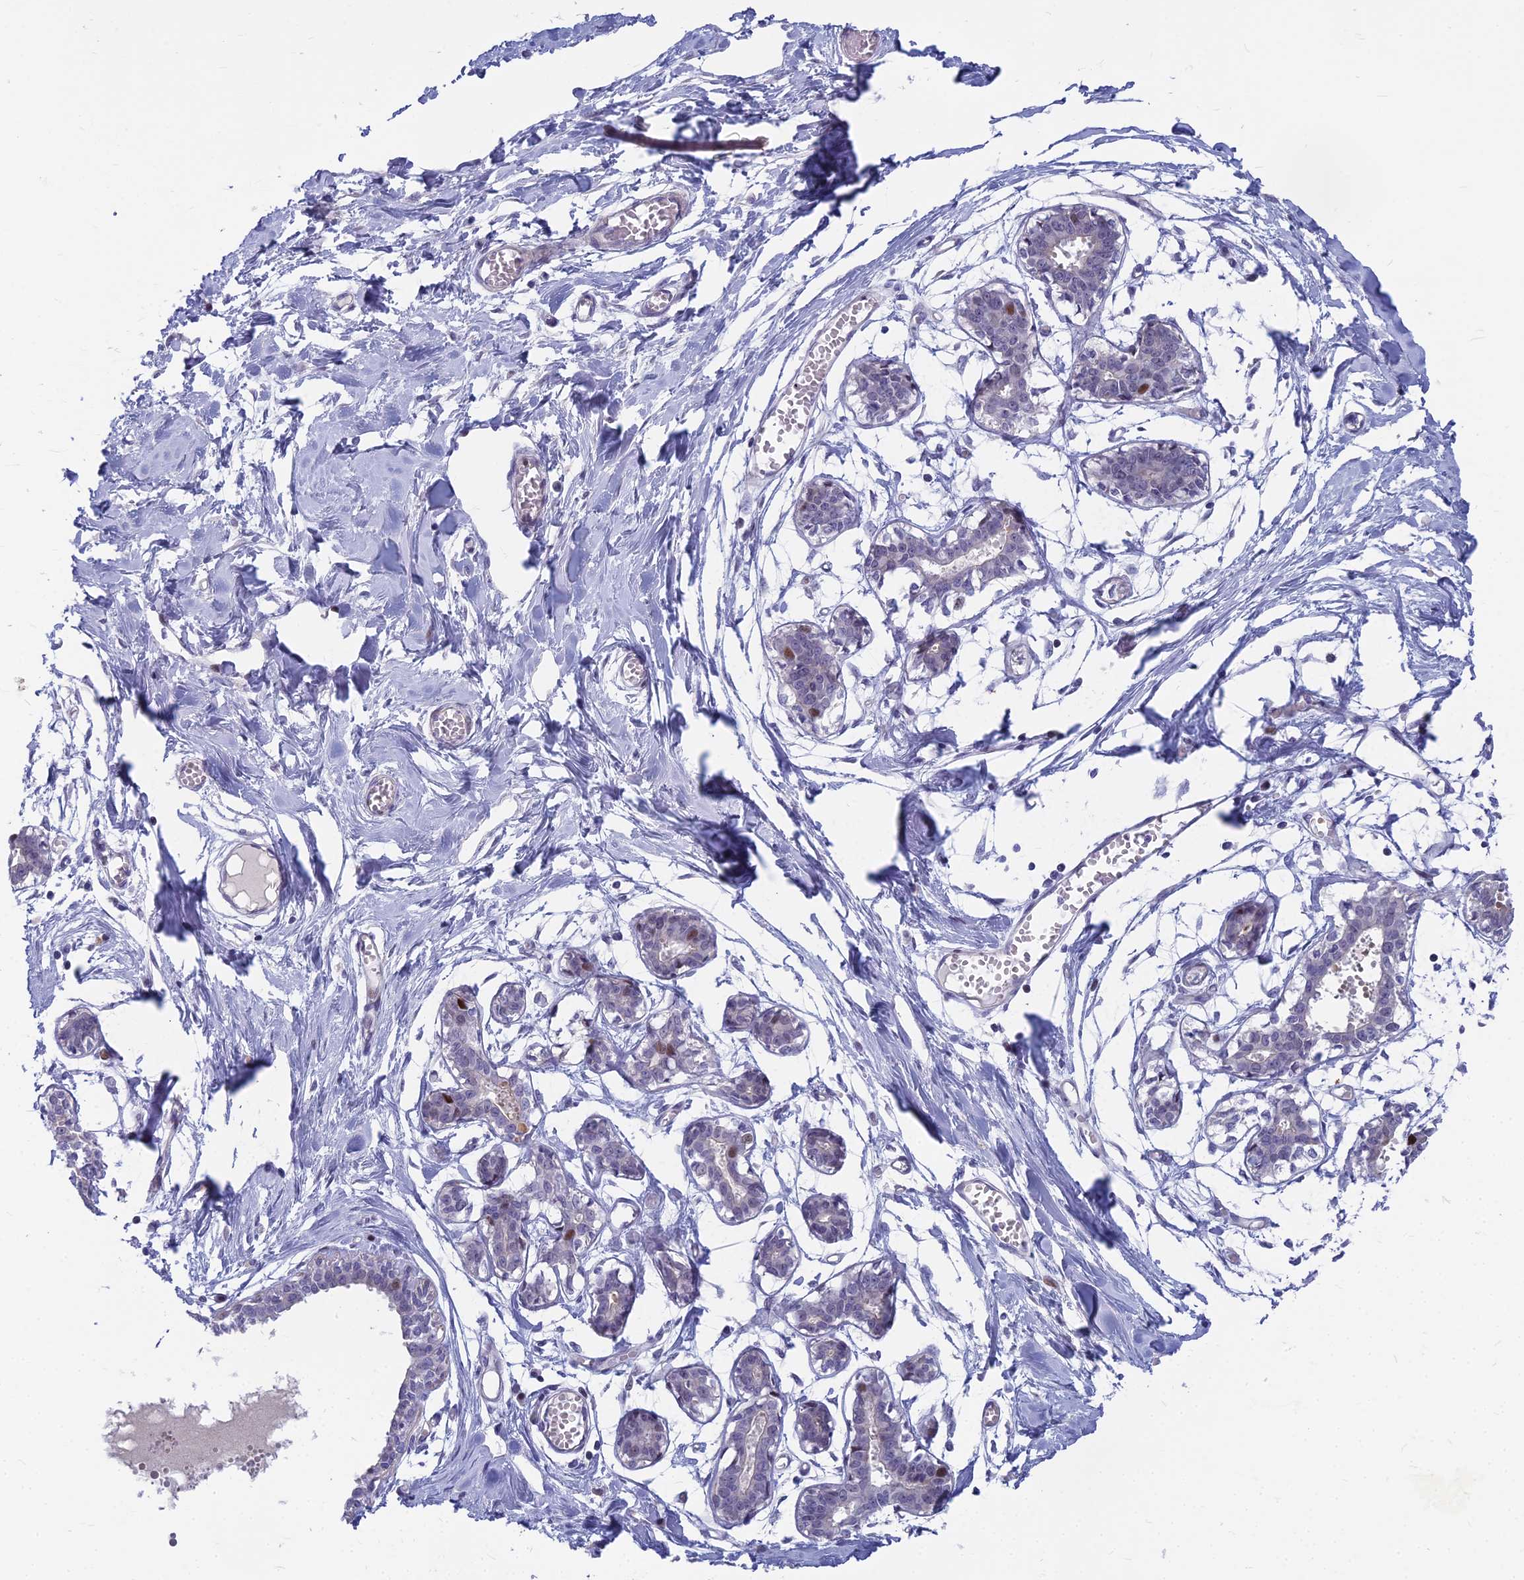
{"staining": {"intensity": "moderate", "quantity": "<25%", "location": "nuclear"}, "tissue": "breast", "cell_type": "Adipocytes", "image_type": "normal", "snomed": [{"axis": "morphology", "description": "Normal tissue, NOS"}, {"axis": "topography", "description": "Breast"}], "caption": "Human breast stained with a brown dye reveals moderate nuclear positive positivity in approximately <25% of adipocytes.", "gene": "MYBPC2", "patient": {"sex": "female", "age": 27}}